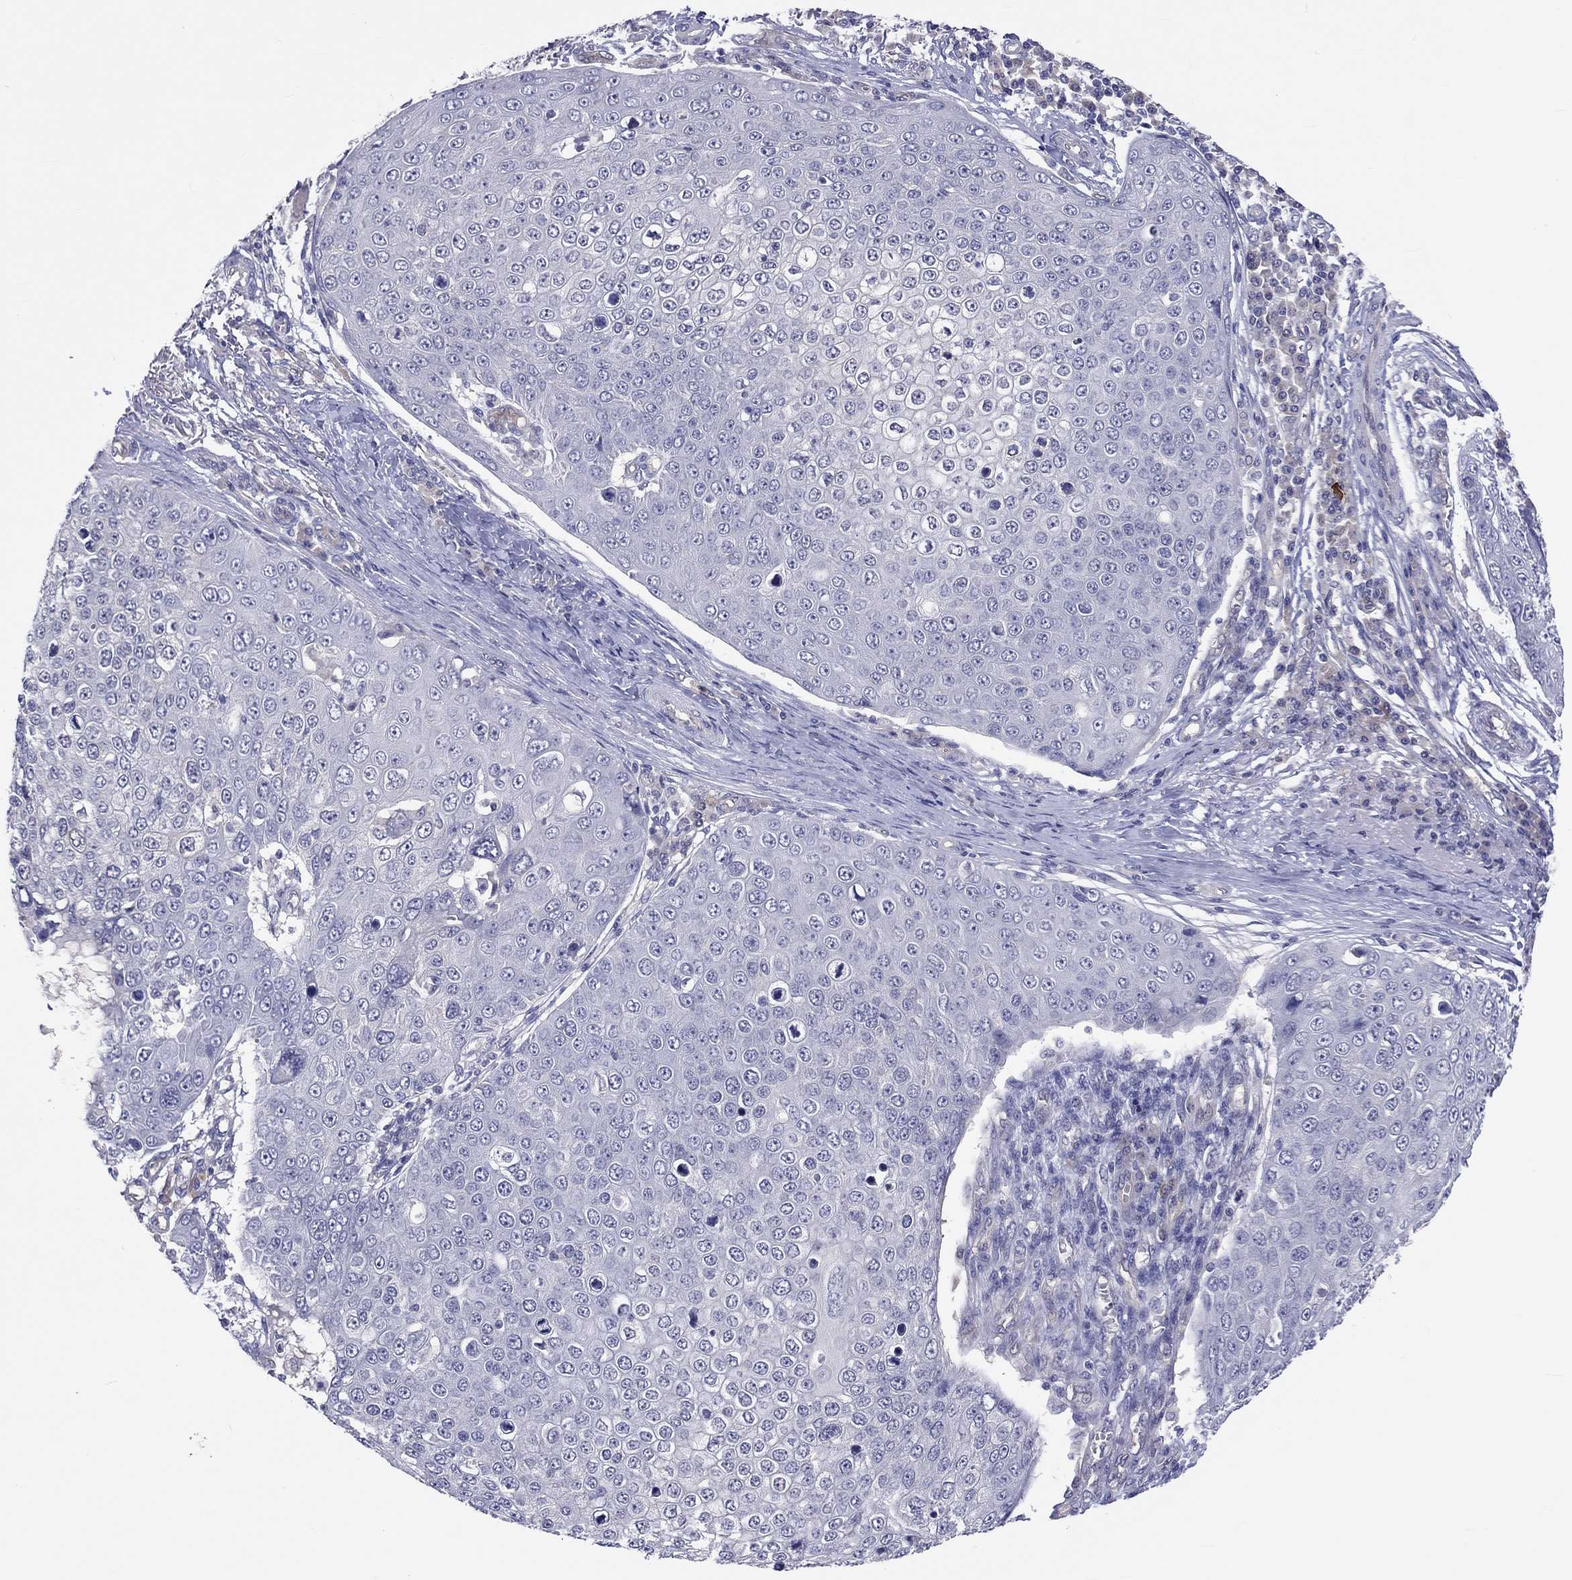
{"staining": {"intensity": "negative", "quantity": "none", "location": "none"}, "tissue": "skin cancer", "cell_type": "Tumor cells", "image_type": "cancer", "snomed": [{"axis": "morphology", "description": "Squamous cell carcinoma, NOS"}, {"axis": "topography", "description": "Skin"}], "caption": "Immunohistochemistry of human skin cancer shows no staining in tumor cells.", "gene": "ABCG4", "patient": {"sex": "male", "age": 71}}